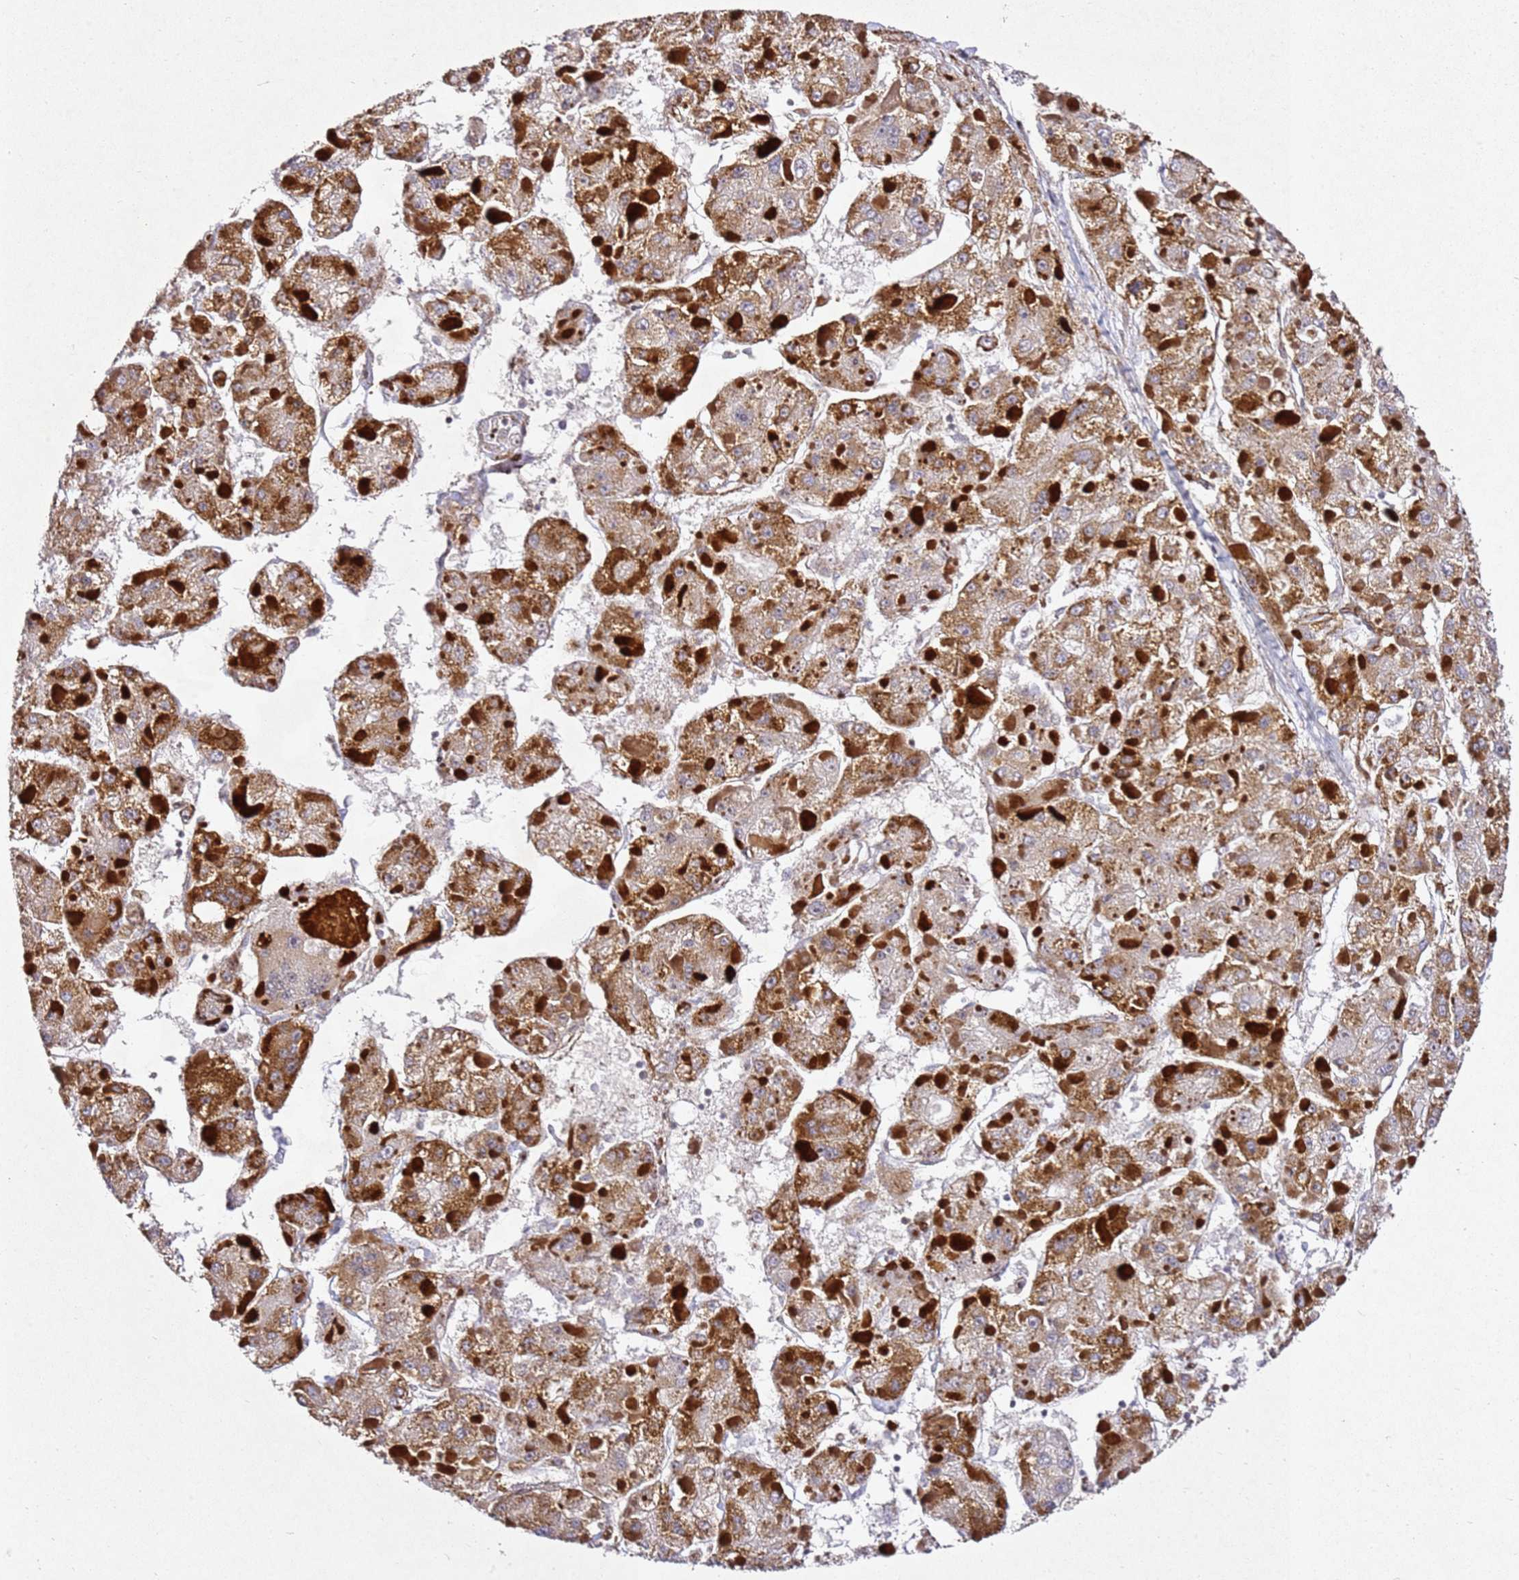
{"staining": {"intensity": "moderate", "quantity": ">75%", "location": "cytoplasmic/membranous"}, "tissue": "liver cancer", "cell_type": "Tumor cells", "image_type": "cancer", "snomed": [{"axis": "morphology", "description": "Carcinoma, Hepatocellular, NOS"}, {"axis": "topography", "description": "Liver"}], "caption": "This image exhibits liver hepatocellular carcinoma stained with immunohistochemistry (IHC) to label a protein in brown. The cytoplasmic/membranous of tumor cells show moderate positivity for the protein. Nuclei are counter-stained blue.", "gene": "ZNF296", "patient": {"sex": "female", "age": 73}}